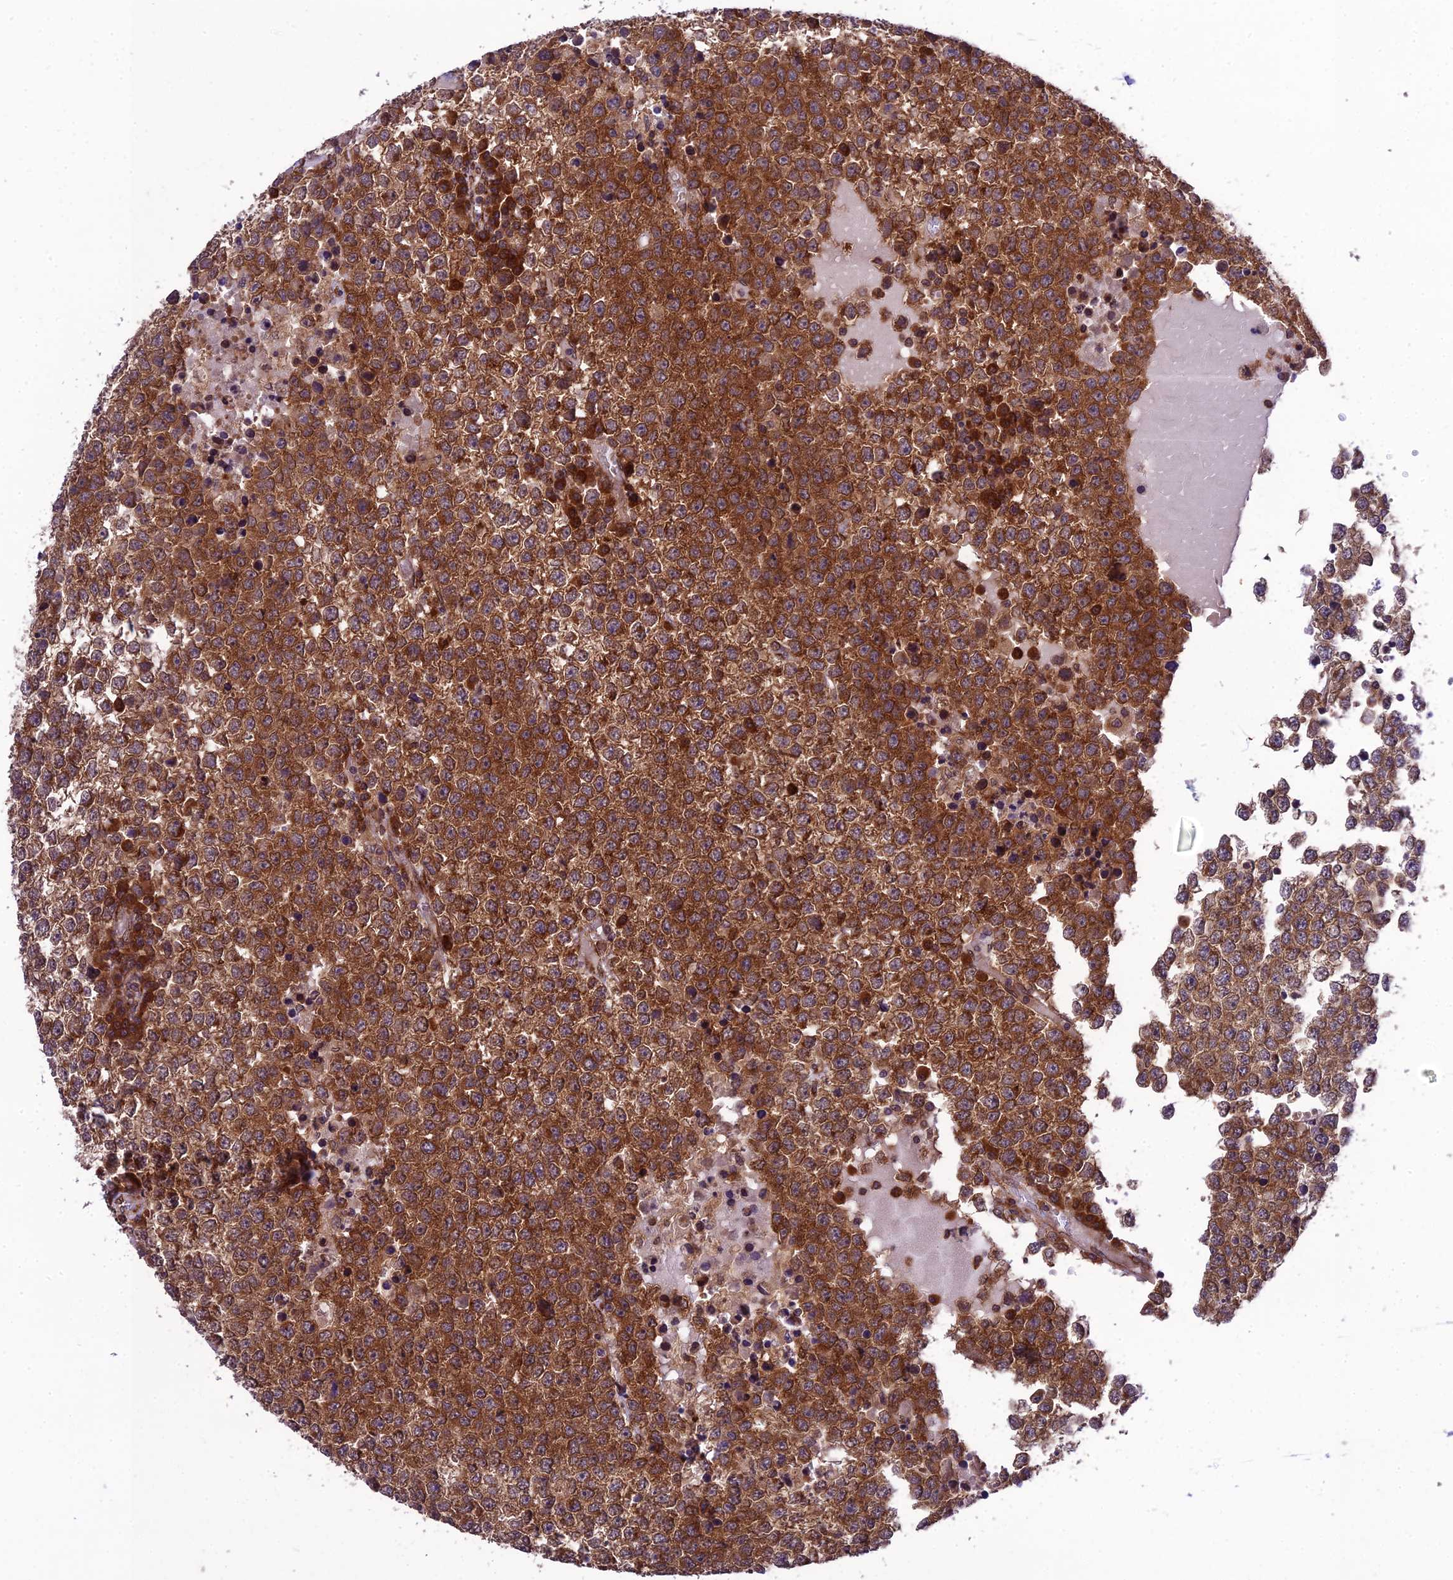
{"staining": {"intensity": "strong", "quantity": ">75%", "location": "cytoplasmic/membranous"}, "tissue": "testis cancer", "cell_type": "Tumor cells", "image_type": "cancer", "snomed": [{"axis": "morphology", "description": "Seminoma, NOS"}, {"axis": "topography", "description": "Testis"}], "caption": "Strong cytoplasmic/membranous positivity is present in about >75% of tumor cells in testis cancer (seminoma).", "gene": "DHCR7", "patient": {"sex": "male", "age": 65}}